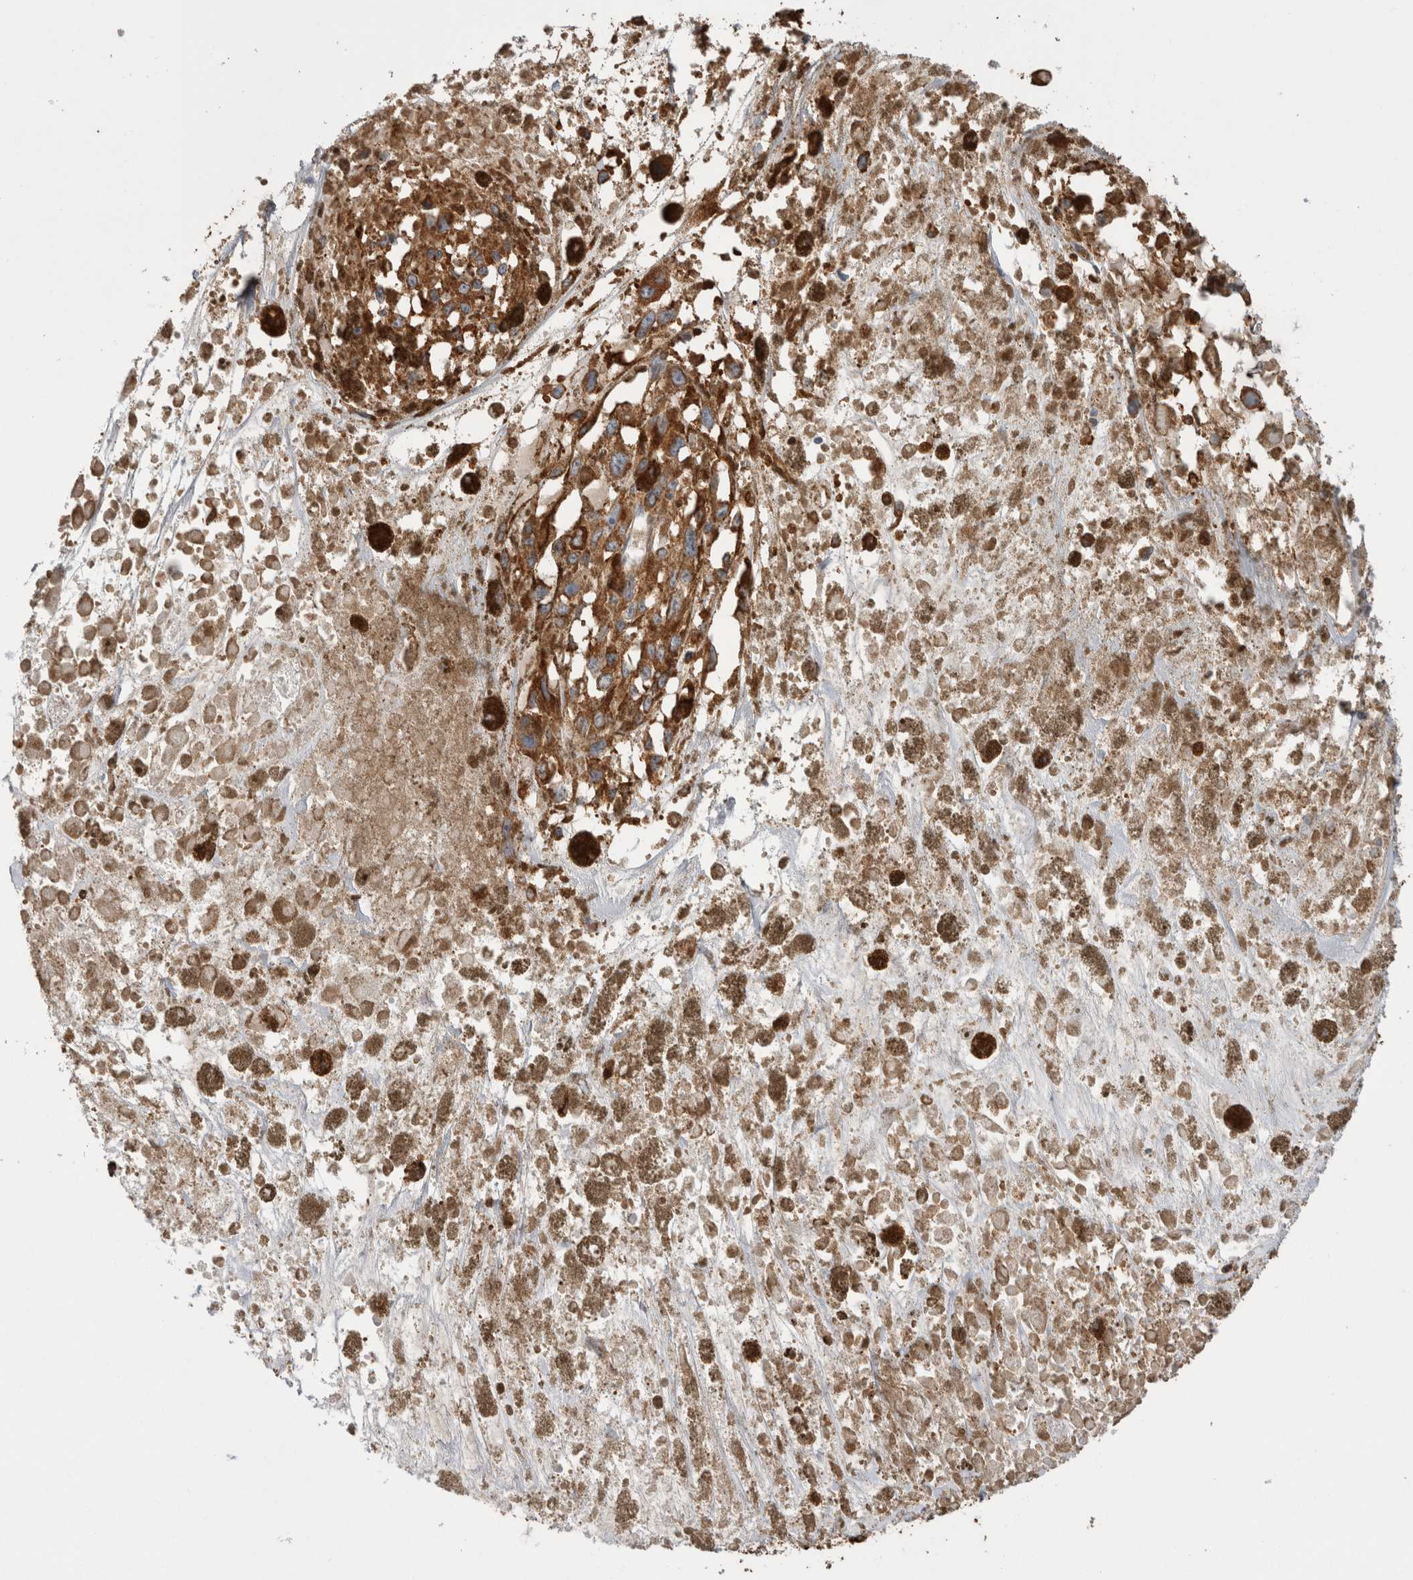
{"staining": {"intensity": "strong", "quantity": ">75%", "location": "cytoplasmic/membranous"}, "tissue": "melanoma", "cell_type": "Tumor cells", "image_type": "cancer", "snomed": [{"axis": "morphology", "description": "Malignant melanoma, Metastatic site"}, {"axis": "topography", "description": "Lymph node"}], "caption": "An image showing strong cytoplasmic/membranous staining in about >75% of tumor cells in melanoma, as visualized by brown immunohistochemical staining.", "gene": "LRPAP1", "patient": {"sex": "male", "age": 59}}